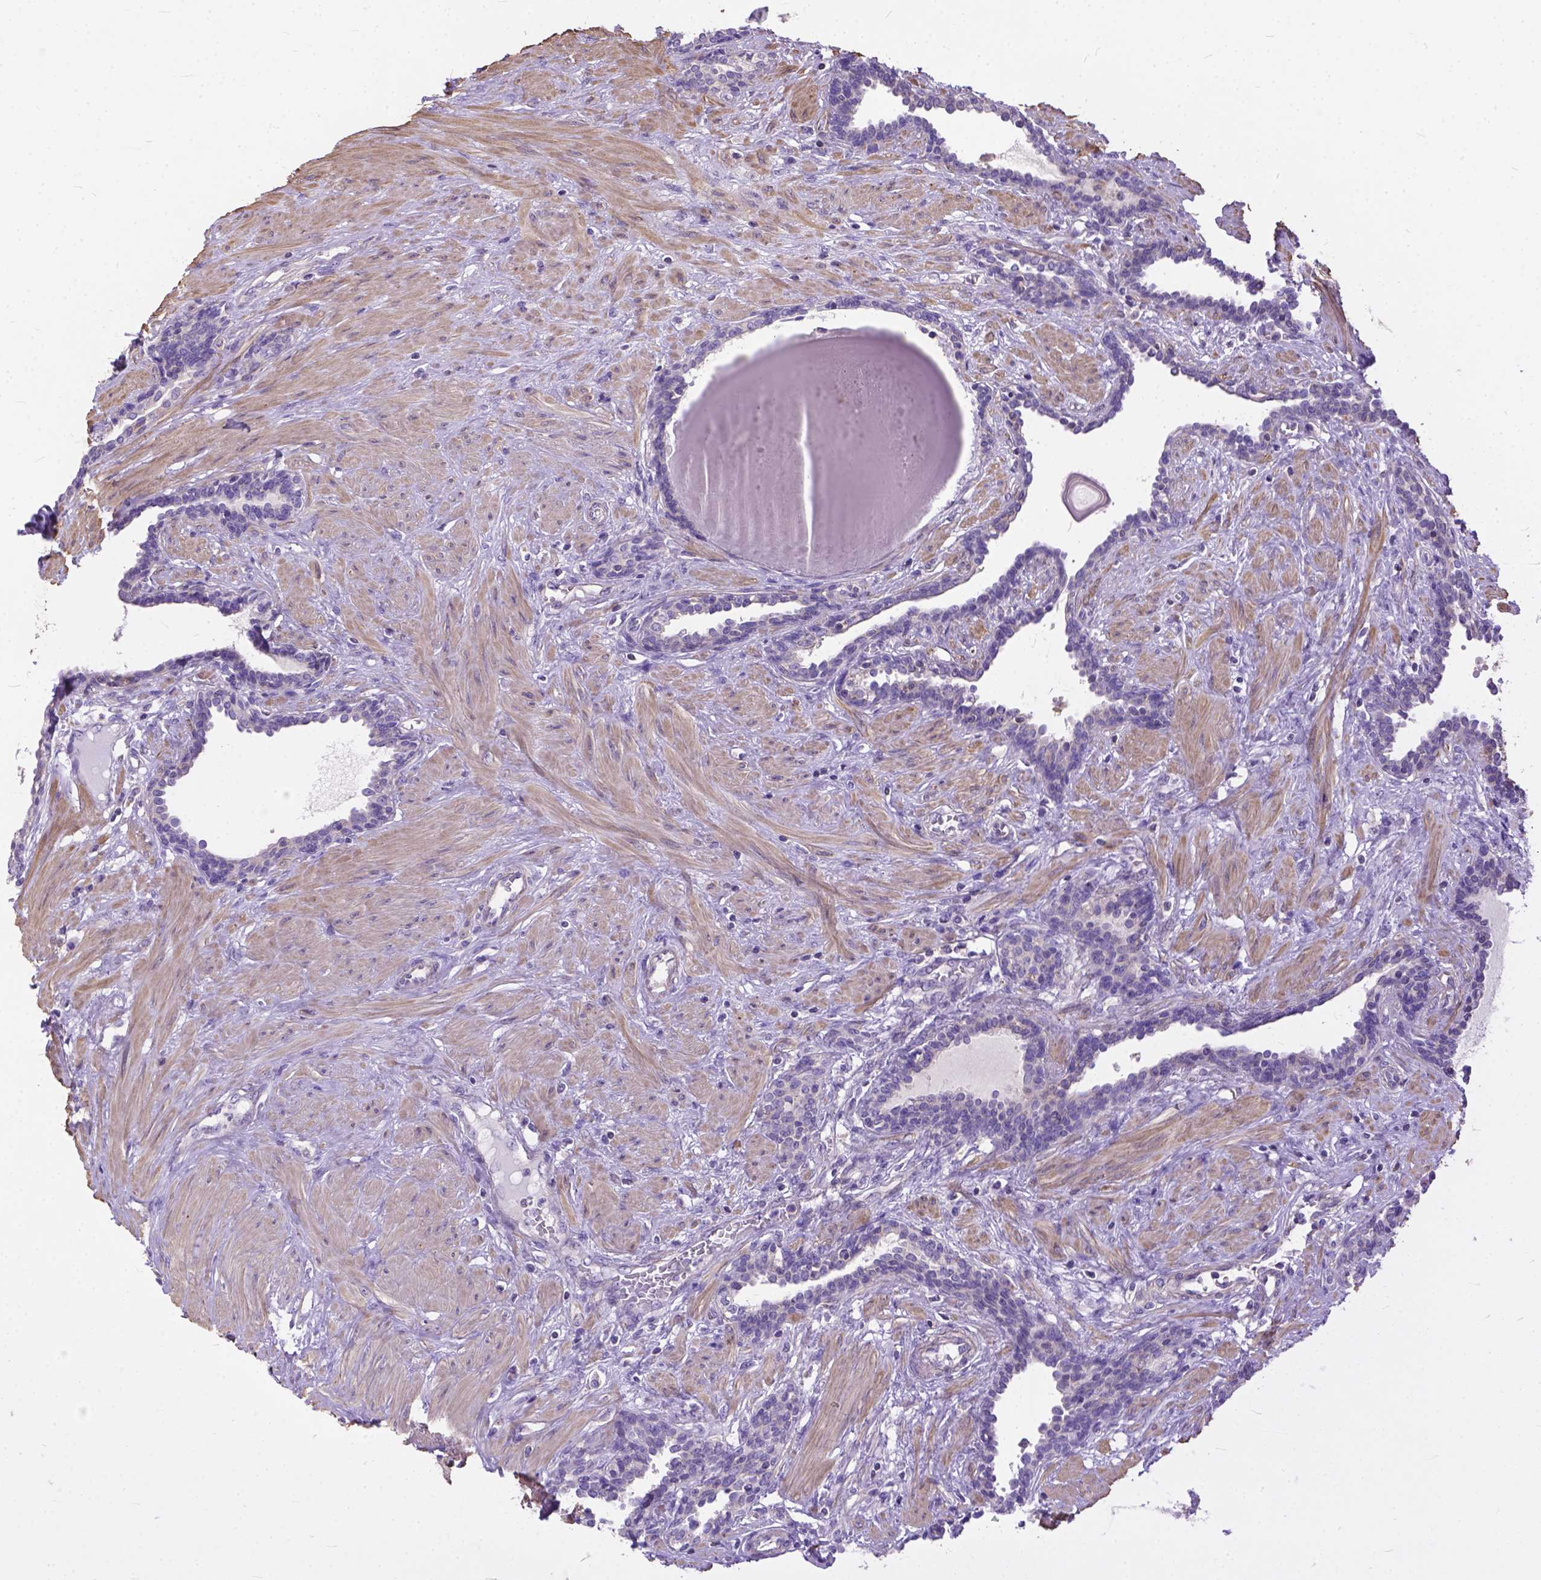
{"staining": {"intensity": "negative", "quantity": "none", "location": "none"}, "tissue": "prostate", "cell_type": "Glandular cells", "image_type": "normal", "snomed": [{"axis": "morphology", "description": "Normal tissue, NOS"}, {"axis": "topography", "description": "Prostate"}], "caption": "High magnification brightfield microscopy of benign prostate stained with DAB (3,3'-diaminobenzidine) (brown) and counterstained with hematoxylin (blue): glandular cells show no significant expression. (DAB IHC with hematoxylin counter stain).", "gene": "BANF2", "patient": {"sex": "male", "age": 55}}